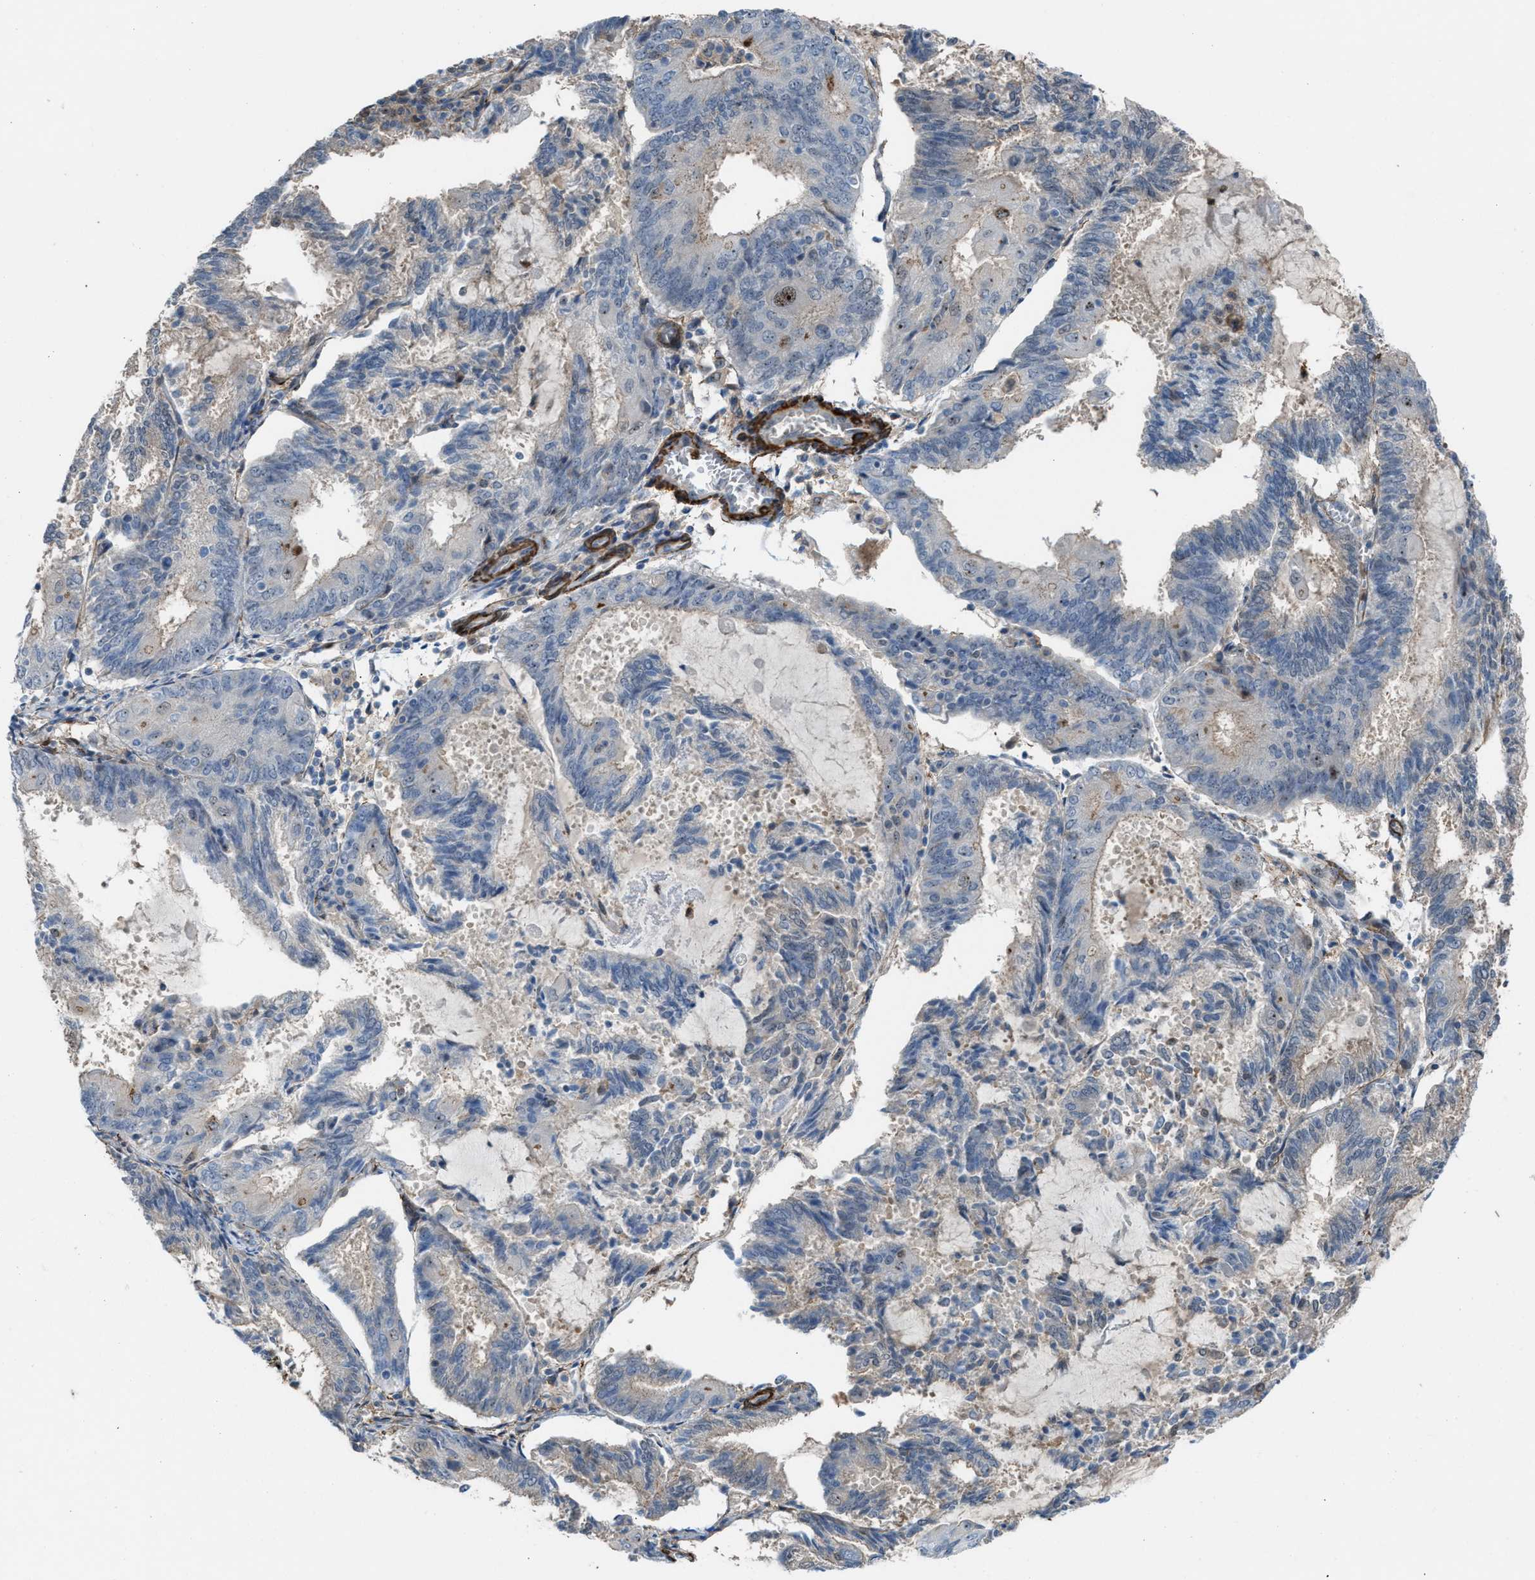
{"staining": {"intensity": "moderate", "quantity": "<25%", "location": "nuclear"}, "tissue": "endometrial cancer", "cell_type": "Tumor cells", "image_type": "cancer", "snomed": [{"axis": "morphology", "description": "Adenocarcinoma, NOS"}, {"axis": "topography", "description": "Endometrium"}], "caption": "The immunohistochemical stain shows moderate nuclear expression in tumor cells of endometrial adenocarcinoma tissue.", "gene": "NQO2", "patient": {"sex": "female", "age": 81}}